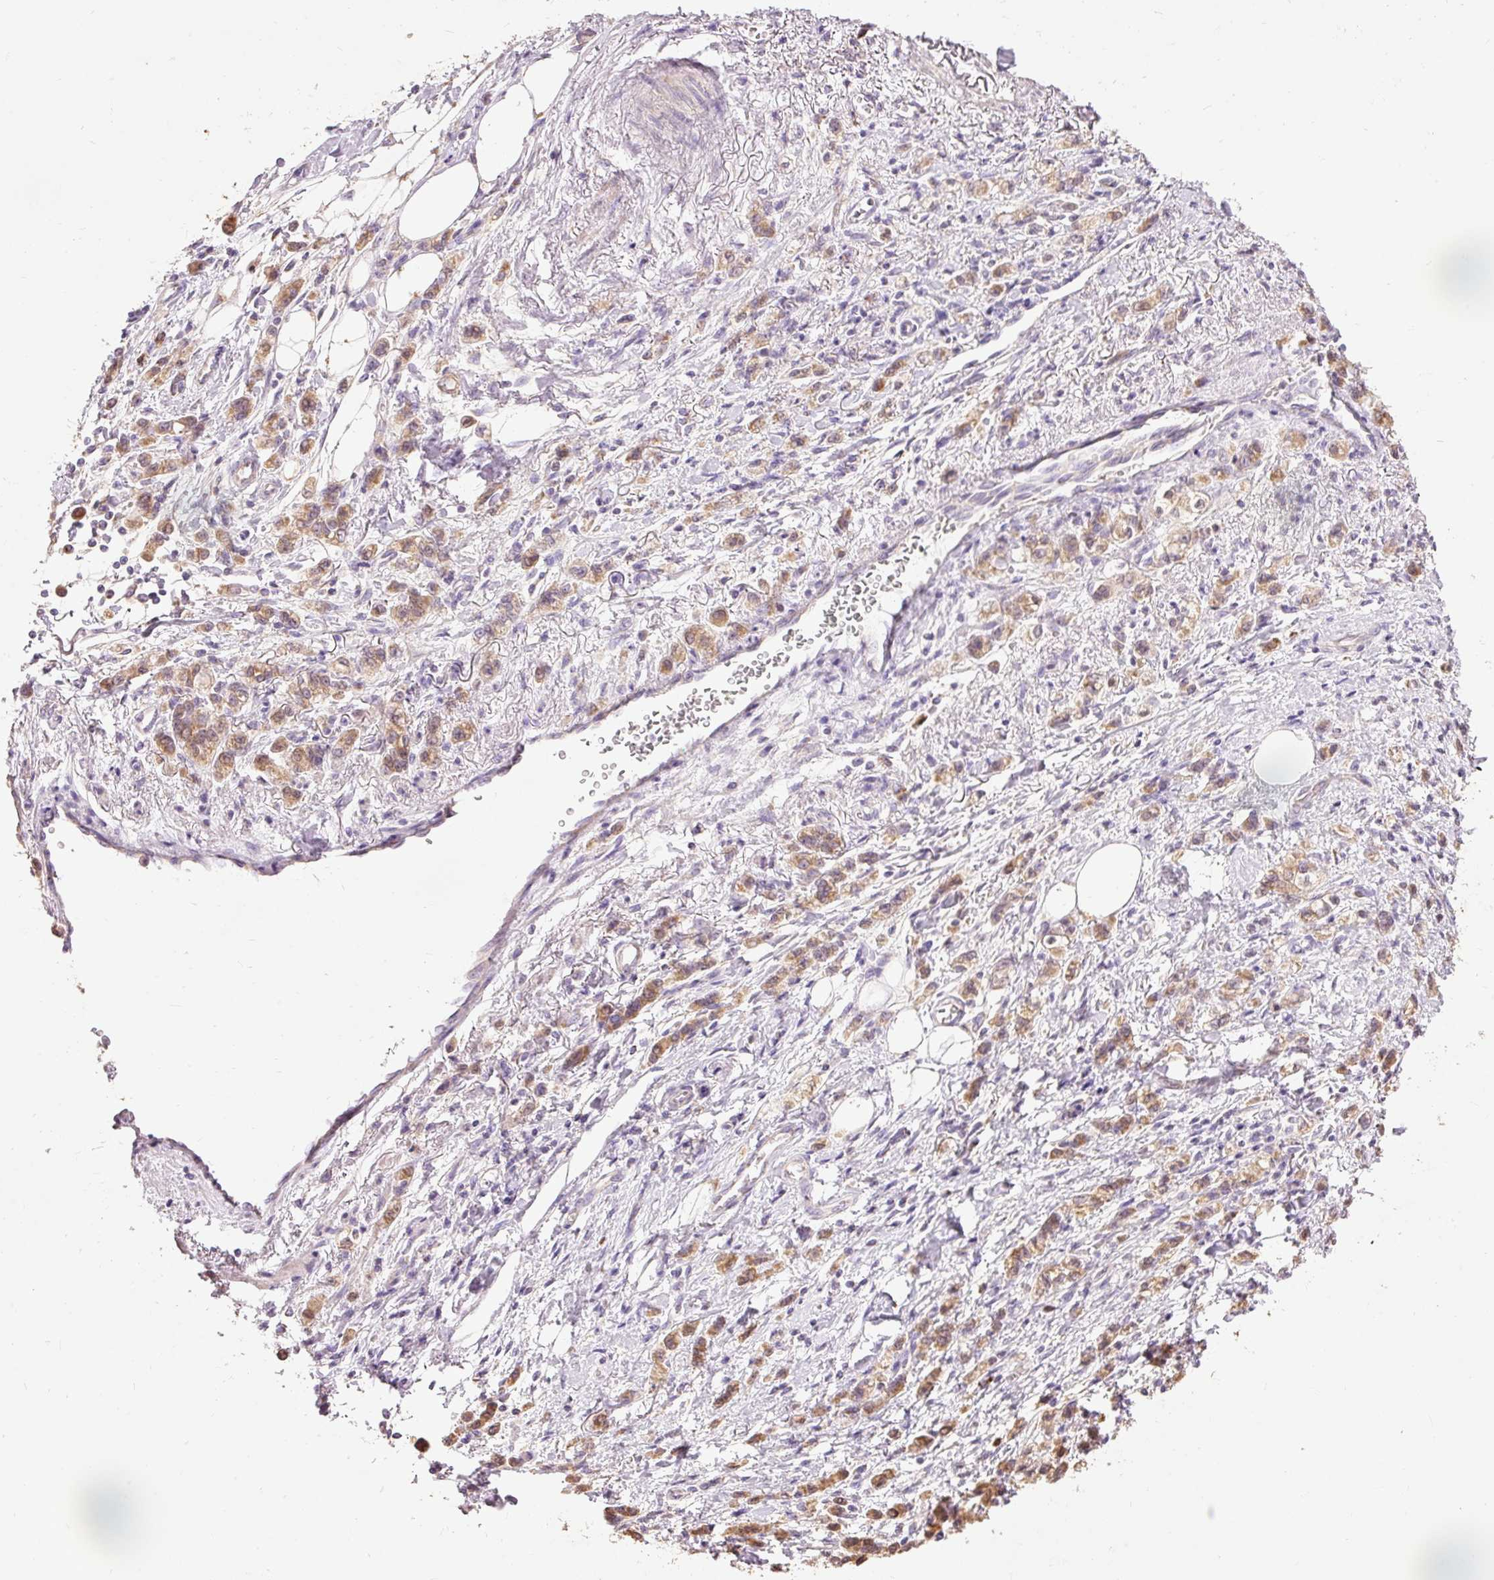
{"staining": {"intensity": "moderate", "quantity": ">75%", "location": "cytoplasmic/membranous"}, "tissue": "stomach cancer", "cell_type": "Tumor cells", "image_type": "cancer", "snomed": [{"axis": "morphology", "description": "Adenocarcinoma, NOS"}, {"axis": "topography", "description": "Stomach"}], "caption": "Brown immunohistochemical staining in human adenocarcinoma (stomach) reveals moderate cytoplasmic/membranous staining in approximately >75% of tumor cells. Using DAB (brown) and hematoxylin (blue) stains, captured at high magnification using brightfield microscopy.", "gene": "PRDX5", "patient": {"sex": "male", "age": 77}}